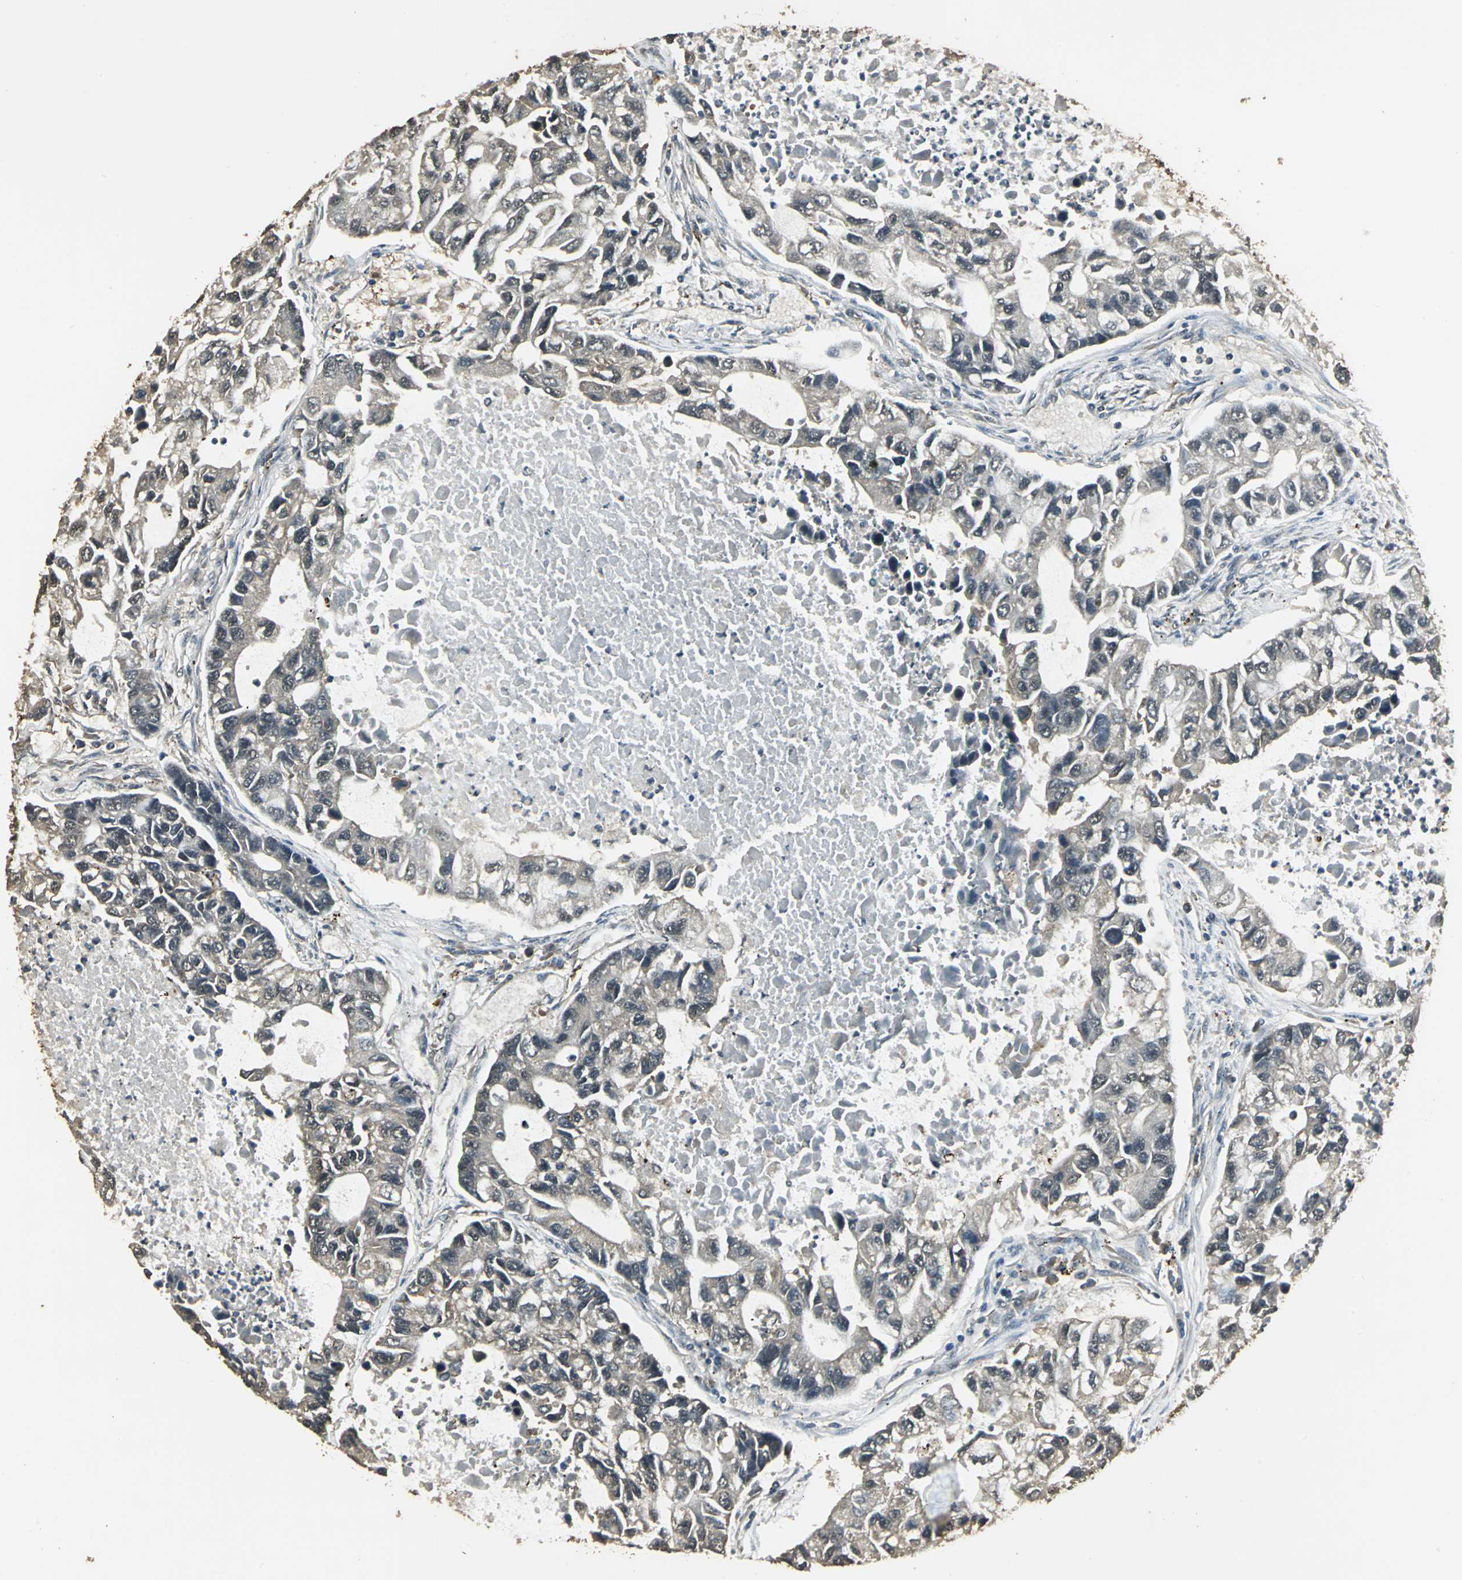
{"staining": {"intensity": "weak", "quantity": "<25%", "location": "cytoplasmic/membranous"}, "tissue": "lung cancer", "cell_type": "Tumor cells", "image_type": "cancer", "snomed": [{"axis": "morphology", "description": "Adenocarcinoma, NOS"}, {"axis": "topography", "description": "Lung"}], "caption": "Immunohistochemistry micrograph of human lung cancer stained for a protein (brown), which reveals no expression in tumor cells. Brightfield microscopy of immunohistochemistry stained with DAB (brown) and hematoxylin (blue), captured at high magnification.", "gene": "UCHL5", "patient": {"sex": "female", "age": 51}}